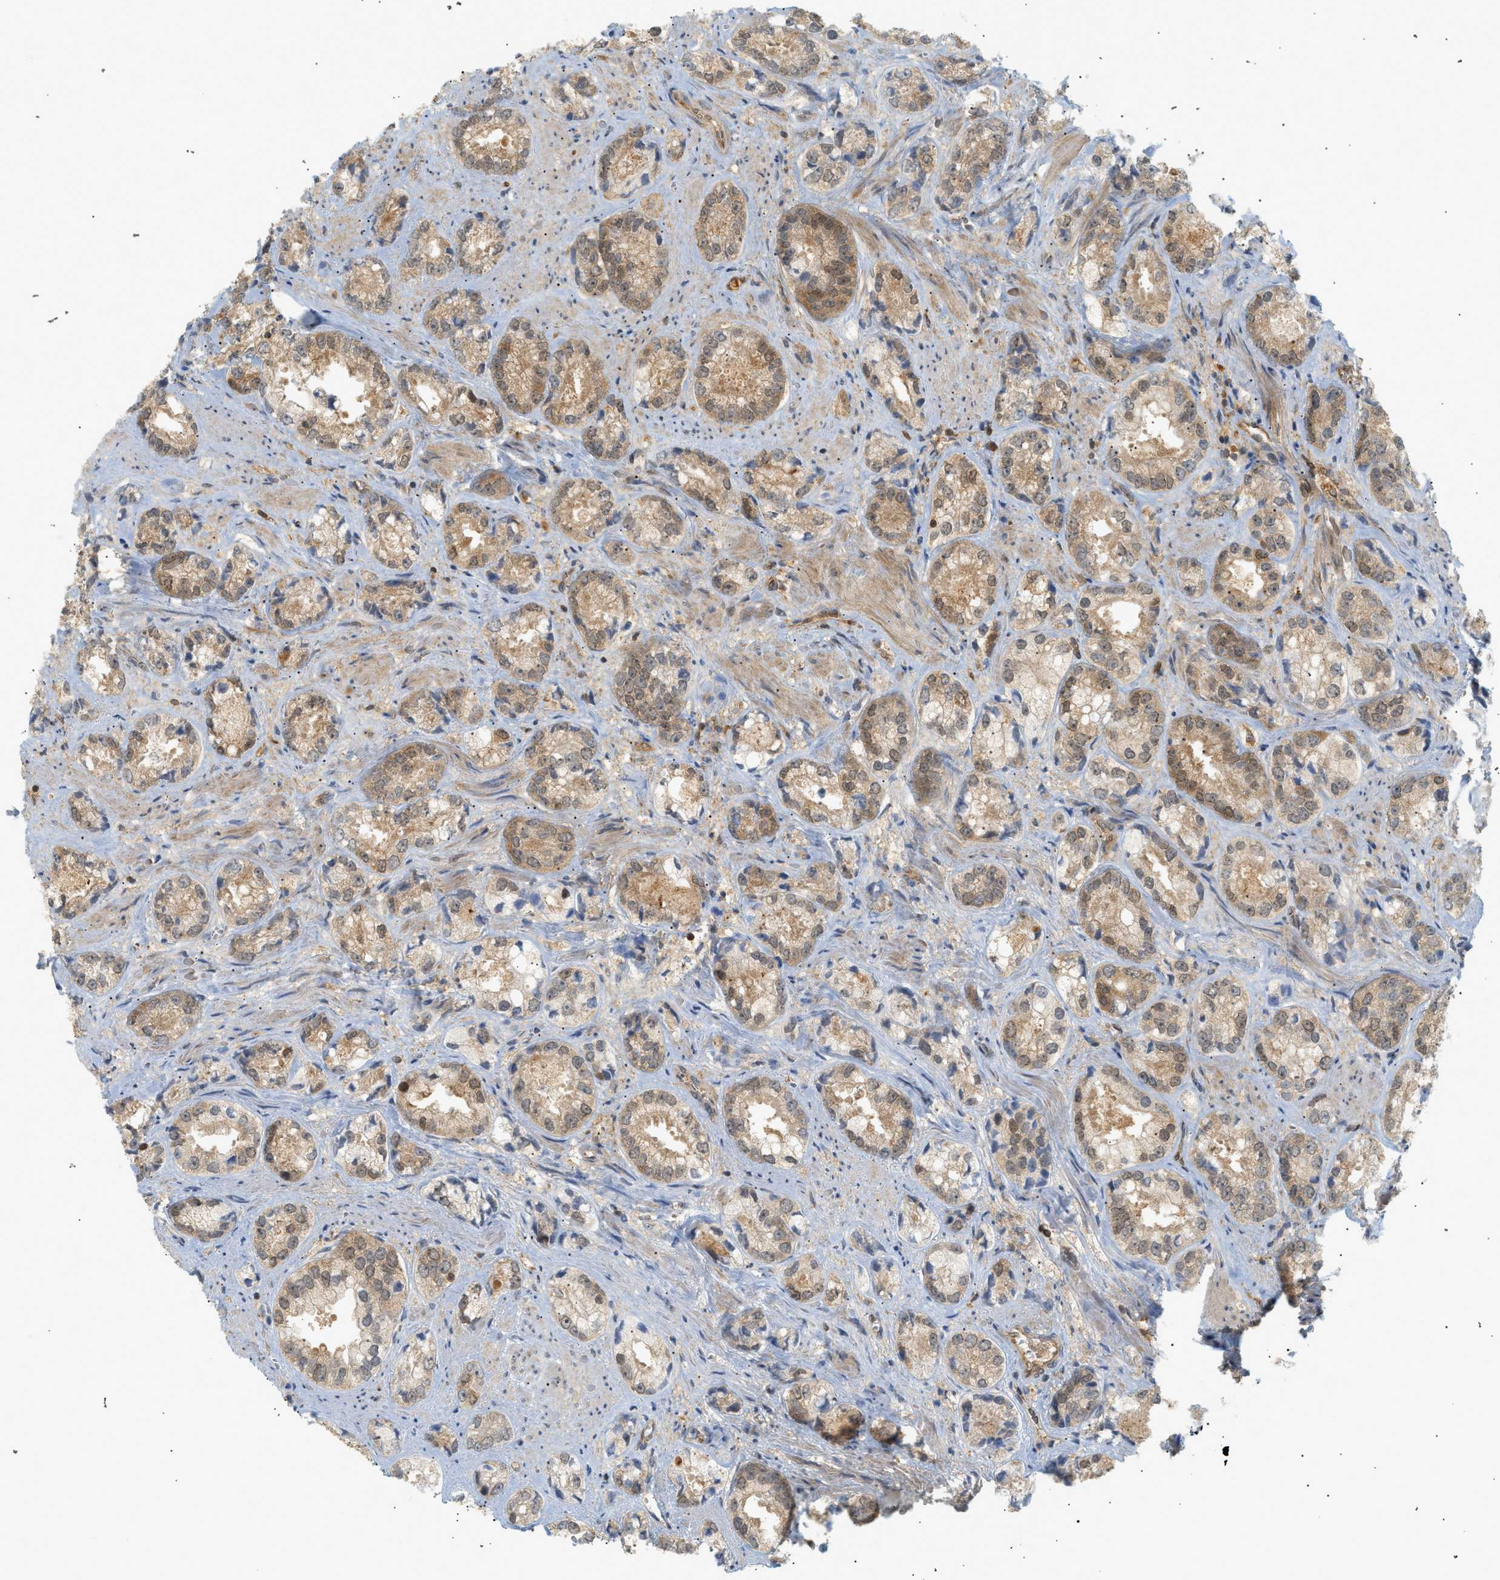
{"staining": {"intensity": "moderate", "quantity": ">75%", "location": "cytoplasmic/membranous"}, "tissue": "prostate cancer", "cell_type": "Tumor cells", "image_type": "cancer", "snomed": [{"axis": "morphology", "description": "Adenocarcinoma, High grade"}, {"axis": "topography", "description": "Prostate"}], "caption": "Protein staining of high-grade adenocarcinoma (prostate) tissue displays moderate cytoplasmic/membranous staining in about >75% of tumor cells.", "gene": "SHC1", "patient": {"sex": "male", "age": 61}}